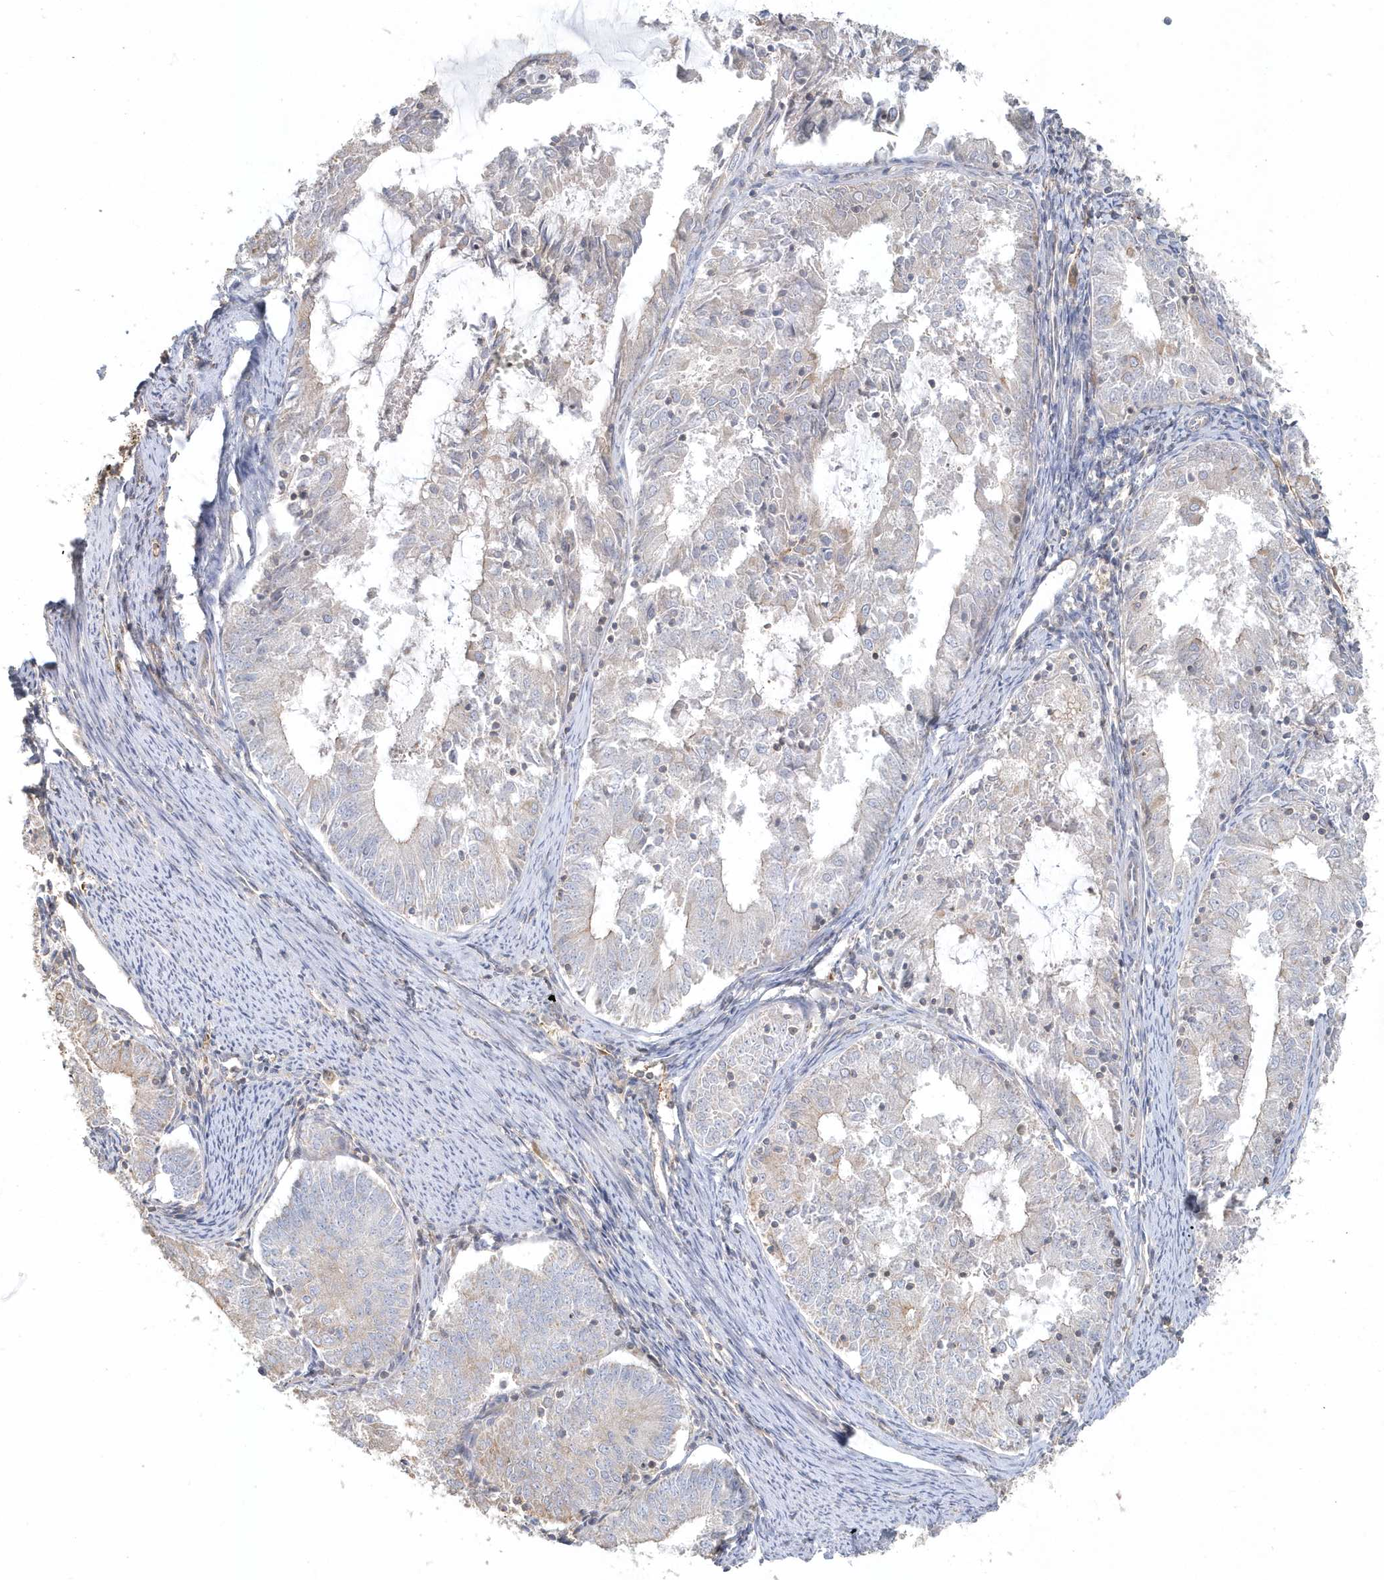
{"staining": {"intensity": "negative", "quantity": "none", "location": "none"}, "tissue": "endometrial cancer", "cell_type": "Tumor cells", "image_type": "cancer", "snomed": [{"axis": "morphology", "description": "Adenocarcinoma, NOS"}, {"axis": "topography", "description": "Endometrium"}], "caption": "A high-resolution image shows immunohistochemistry (IHC) staining of adenocarcinoma (endometrial), which reveals no significant staining in tumor cells.", "gene": "MMRN1", "patient": {"sex": "female", "age": 57}}